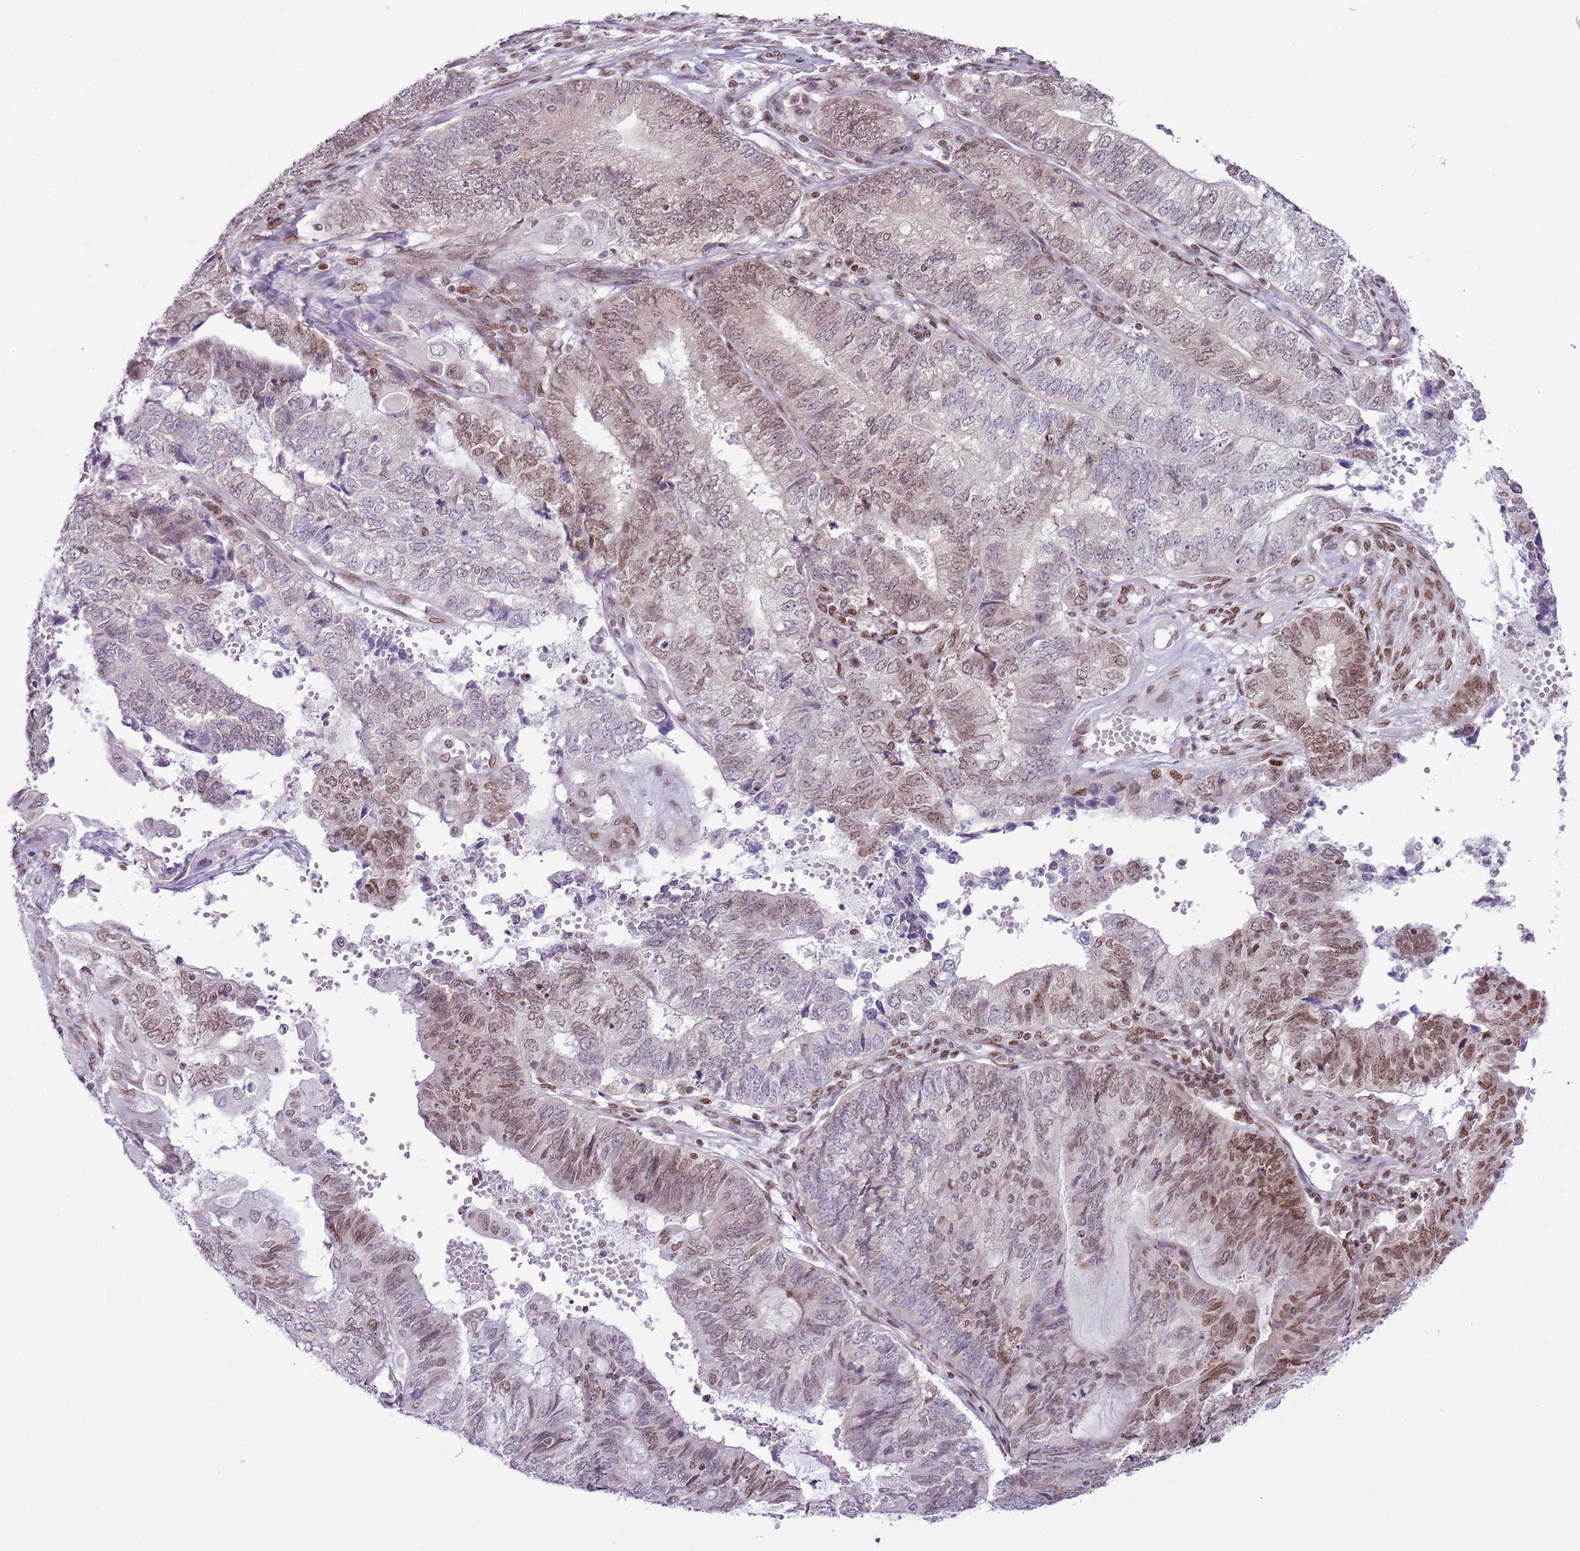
{"staining": {"intensity": "moderate", "quantity": "25%-75%", "location": "nuclear"}, "tissue": "endometrial cancer", "cell_type": "Tumor cells", "image_type": "cancer", "snomed": [{"axis": "morphology", "description": "Adenocarcinoma, NOS"}, {"axis": "topography", "description": "Uterus"}, {"axis": "topography", "description": "Endometrium"}], "caption": "Immunohistochemistry staining of endometrial cancer, which shows medium levels of moderate nuclear staining in about 25%-75% of tumor cells indicating moderate nuclear protein expression. The staining was performed using DAB (3,3'-diaminobenzidine) (brown) for protein detection and nuclei were counterstained in hematoxylin (blue).", "gene": "SELENOH", "patient": {"sex": "female", "age": 70}}